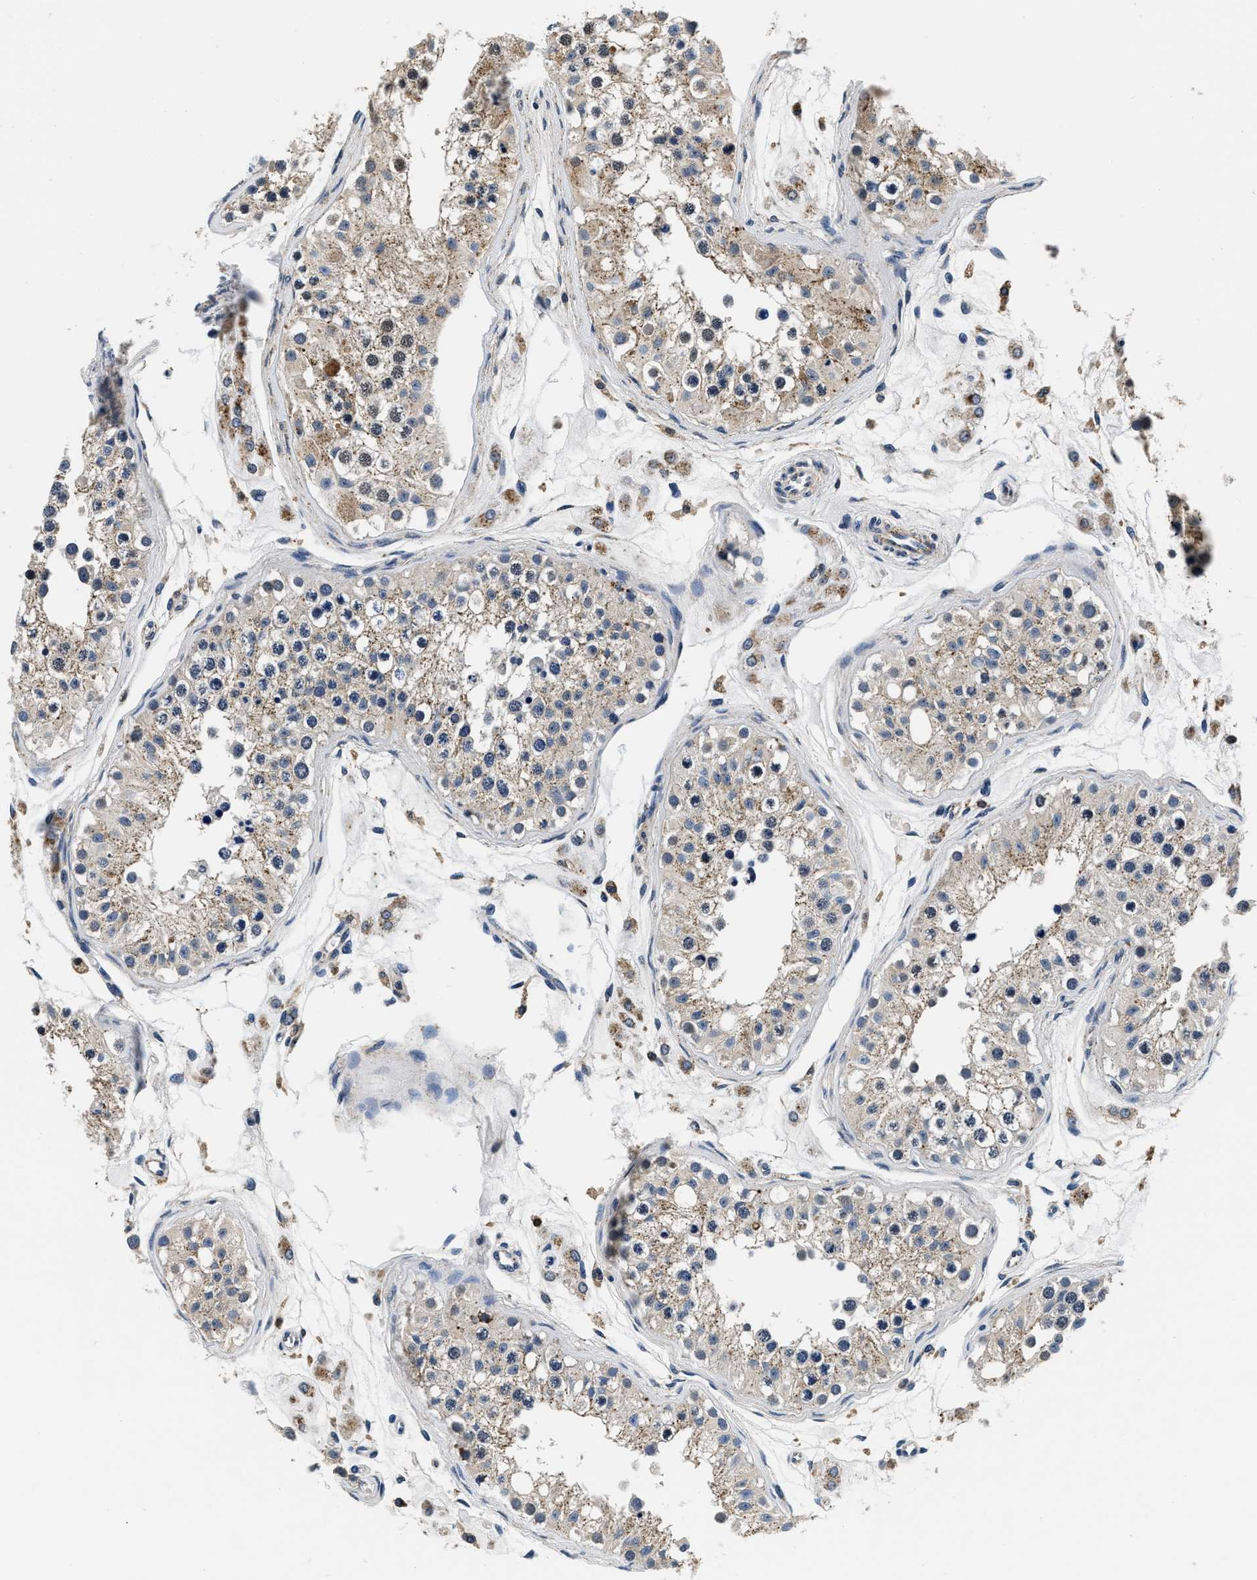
{"staining": {"intensity": "moderate", "quantity": "25%-75%", "location": "cytoplasmic/membranous"}, "tissue": "testis", "cell_type": "Cells in seminiferous ducts", "image_type": "normal", "snomed": [{"axis": "morphology", "description": "Normal tissue, NOS"}, {"axis": "morphology", "description": "Adenocarcinoma, metastatic, NOS"}, {"axis": "topography", "description": "Testis"}], "caption": "The immunohistochemical stain labels moderate cytoplasmic/membranous expression in cells in seminiferous ducts of normal testis. (DAB (3,3'-diaminobenzidine) IHC, brown staining for protein, blue staining for nuclei).", "gene": "GRN", "patient": {"sex": "male", "age": 26}}